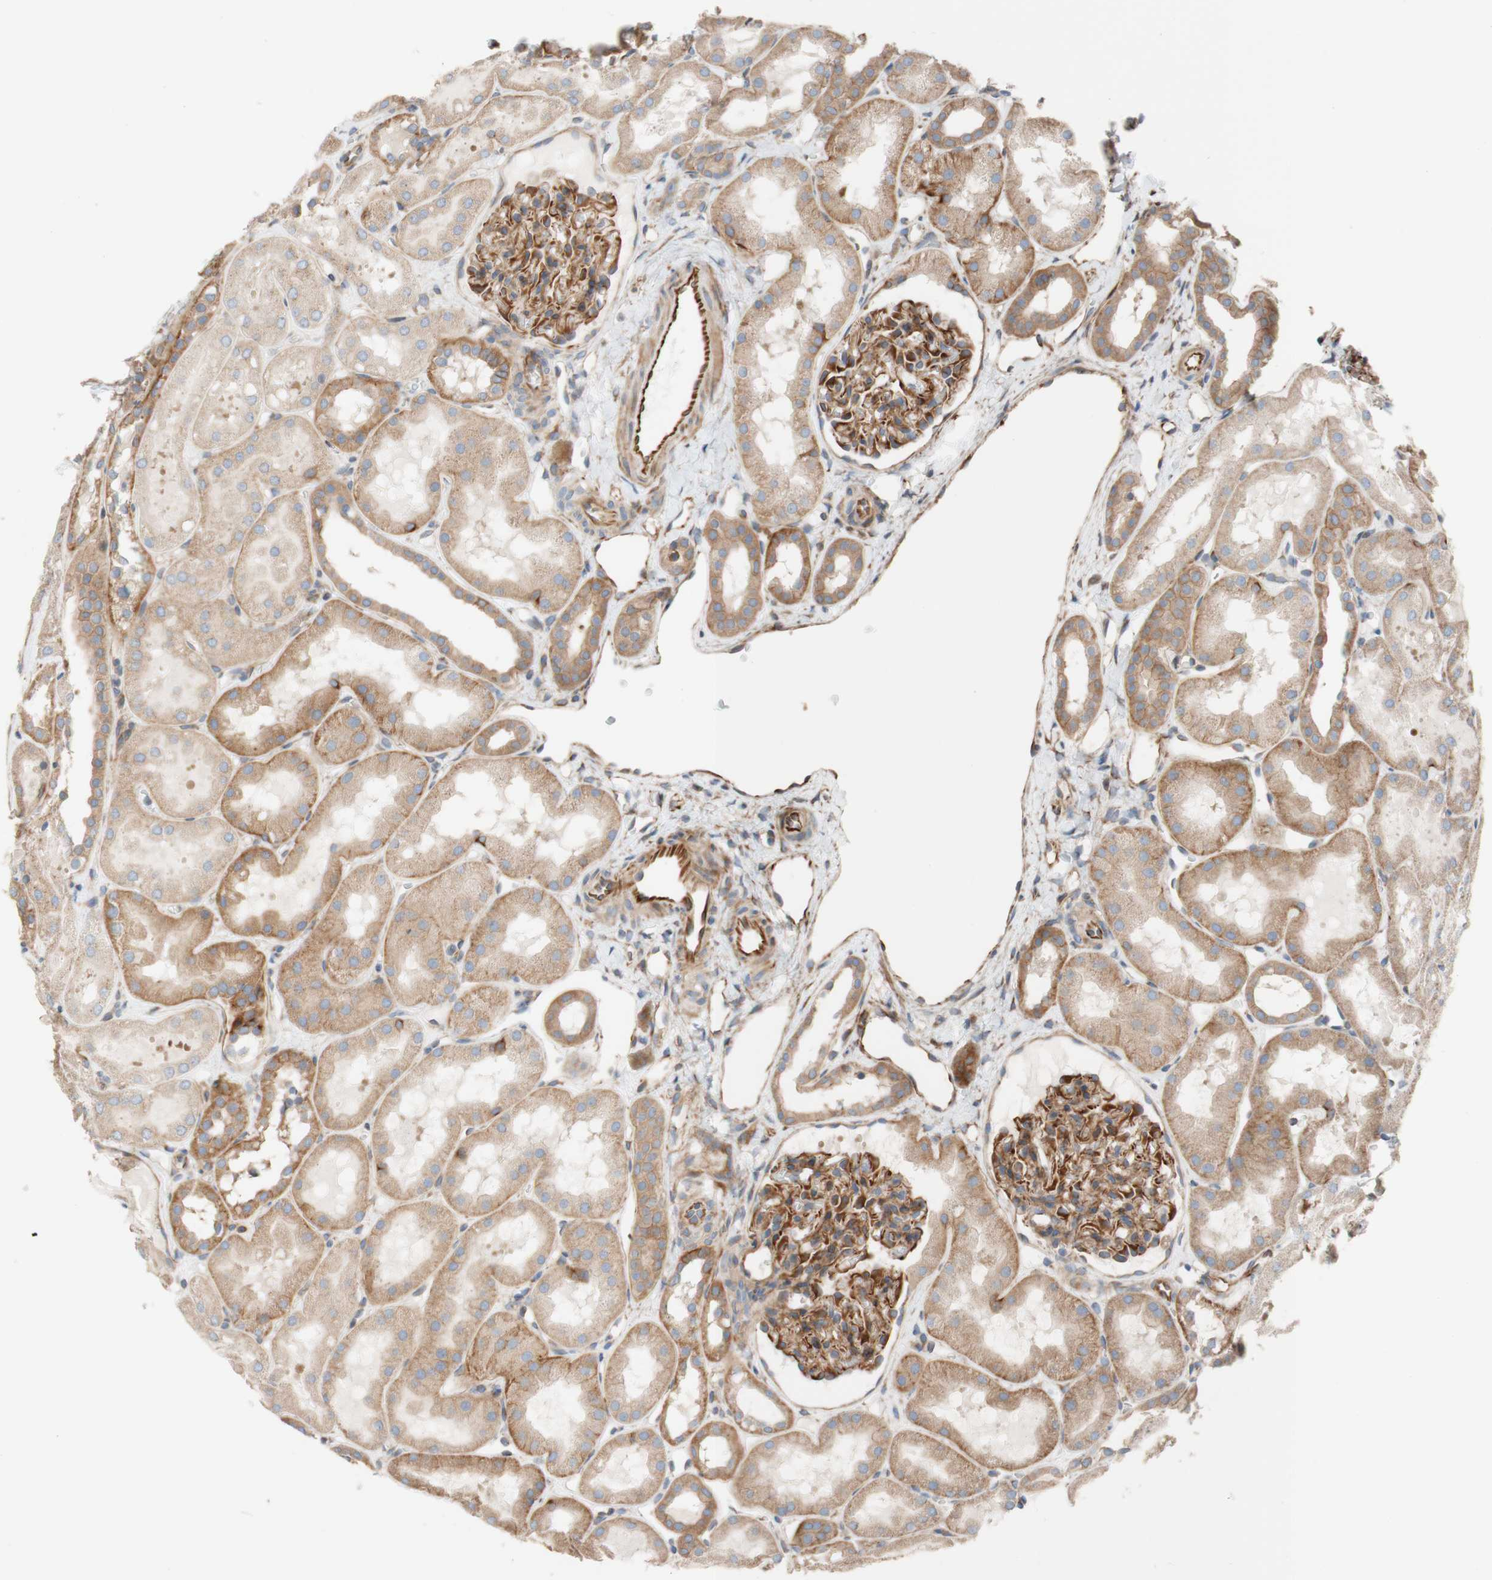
{"staining": {"intensity": "moderate", "quantity": ">75%", "location": "cytoplasmic/membranous"}, "tissue": "kidney", "cell_type": "Cells in glomeruli", "image_type": "normal", "snomed": [{"axis": "morphology", "description": "Normal tissue, NOS"}, {"axis": "topography", "description": "Kidney"}, {"axis": "topography", "description": "Urinary bladder"}], "caption": "A histopathology image of human kidney stained for a protein displays moderate cytoplasmic/membranous brown staining in cells in glomeruli. The staining was performed using DAB (3,3'-diaminobenzidine), with brown indicating positive protein expression. Nuclei are stained blue with hematoxylin.", "gene": "C1orf43", "patient": {"sex": "male", "age": 16}}